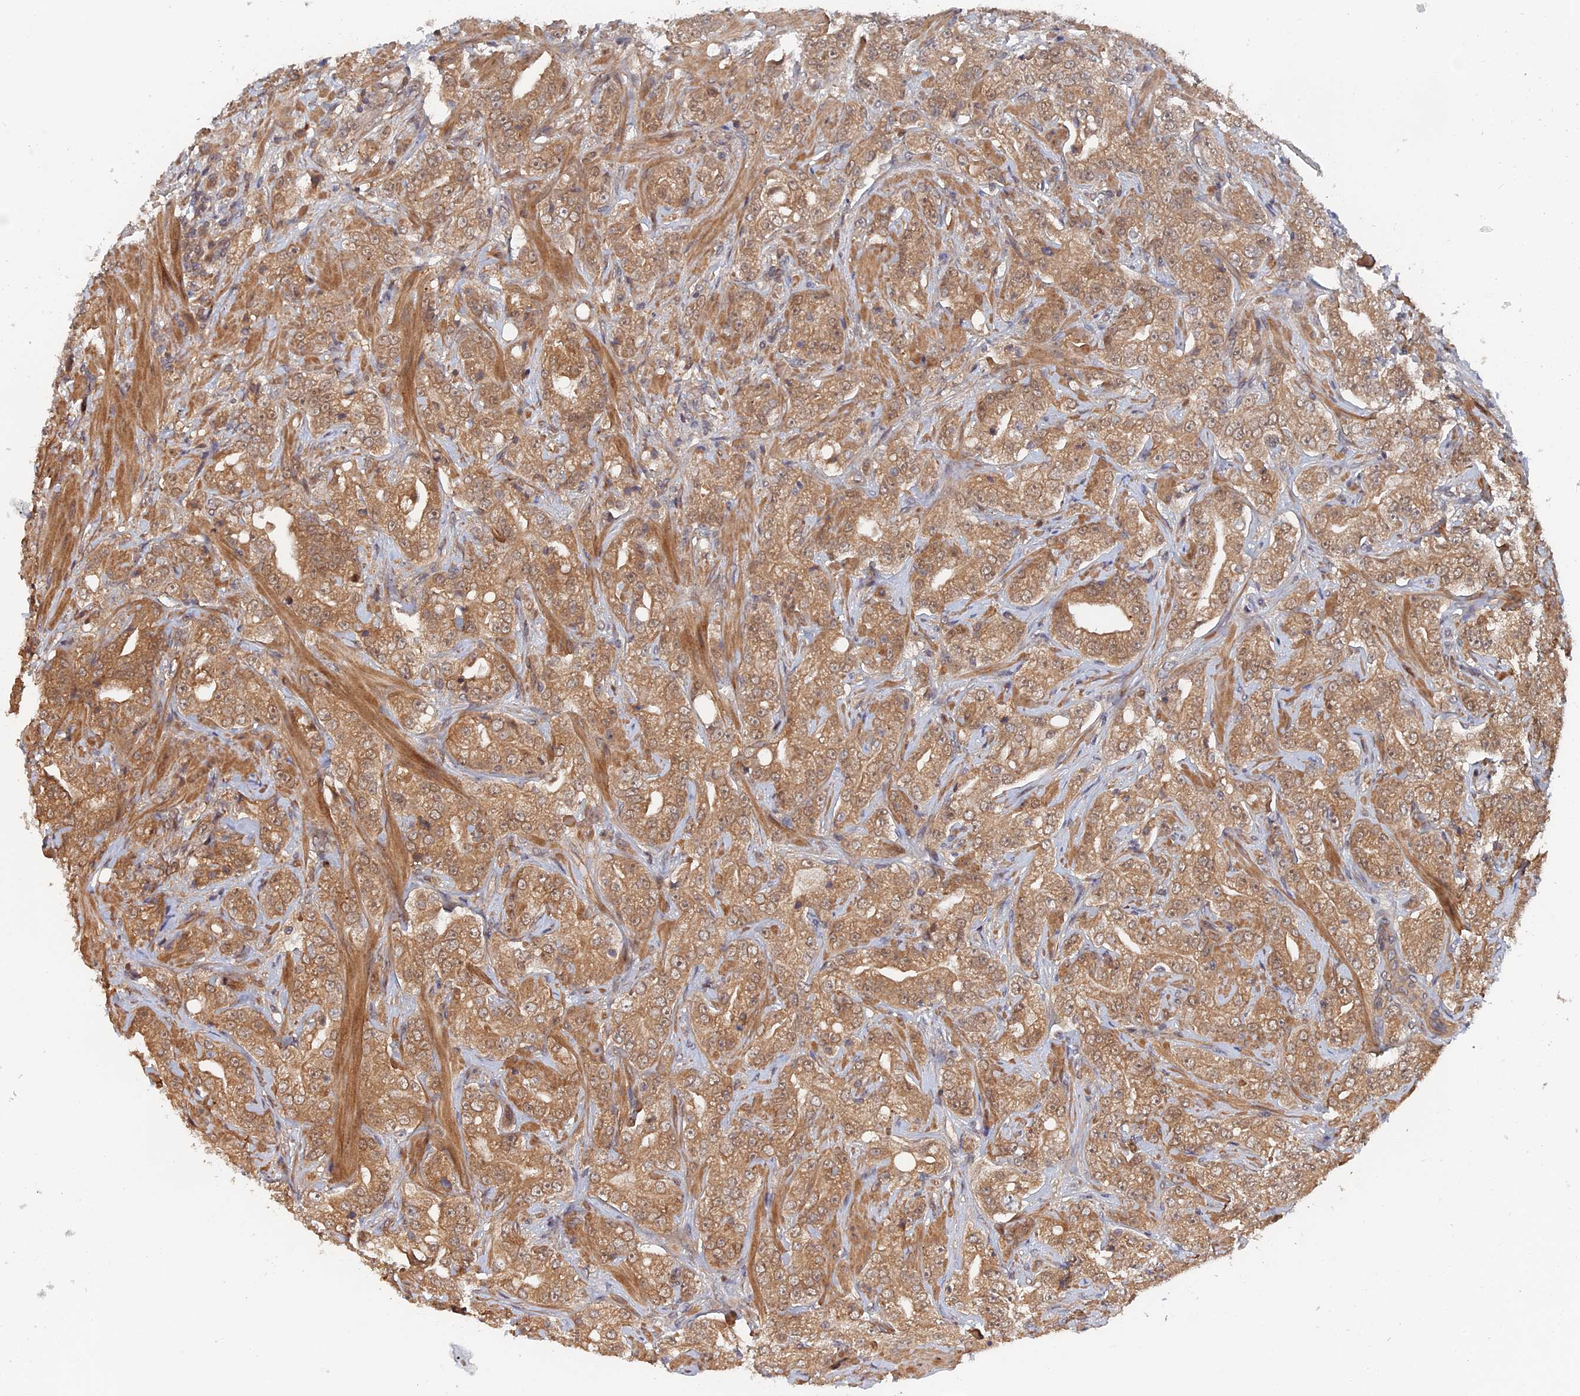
{"staining": {"intensity": "moderate", "quantity": ">75%", "location": "cytoplasmic/membranous"}, "tissue": "prostate cancer", "cell_type": "Tumor cells", "image_type": "cancer", "snomed": [{"axis": "morphology", "description": "Adenocarcinoma, Low grade"}, {"axis": "topography", "description": "Prostate"}], "caption": "Moderate cytoplasmic/membranous positivity is identified in approximately >75% of tumor cells in prostate cancer.", "gene": "ELOVL6", "patient": {"sex": "male", "age": 67}}